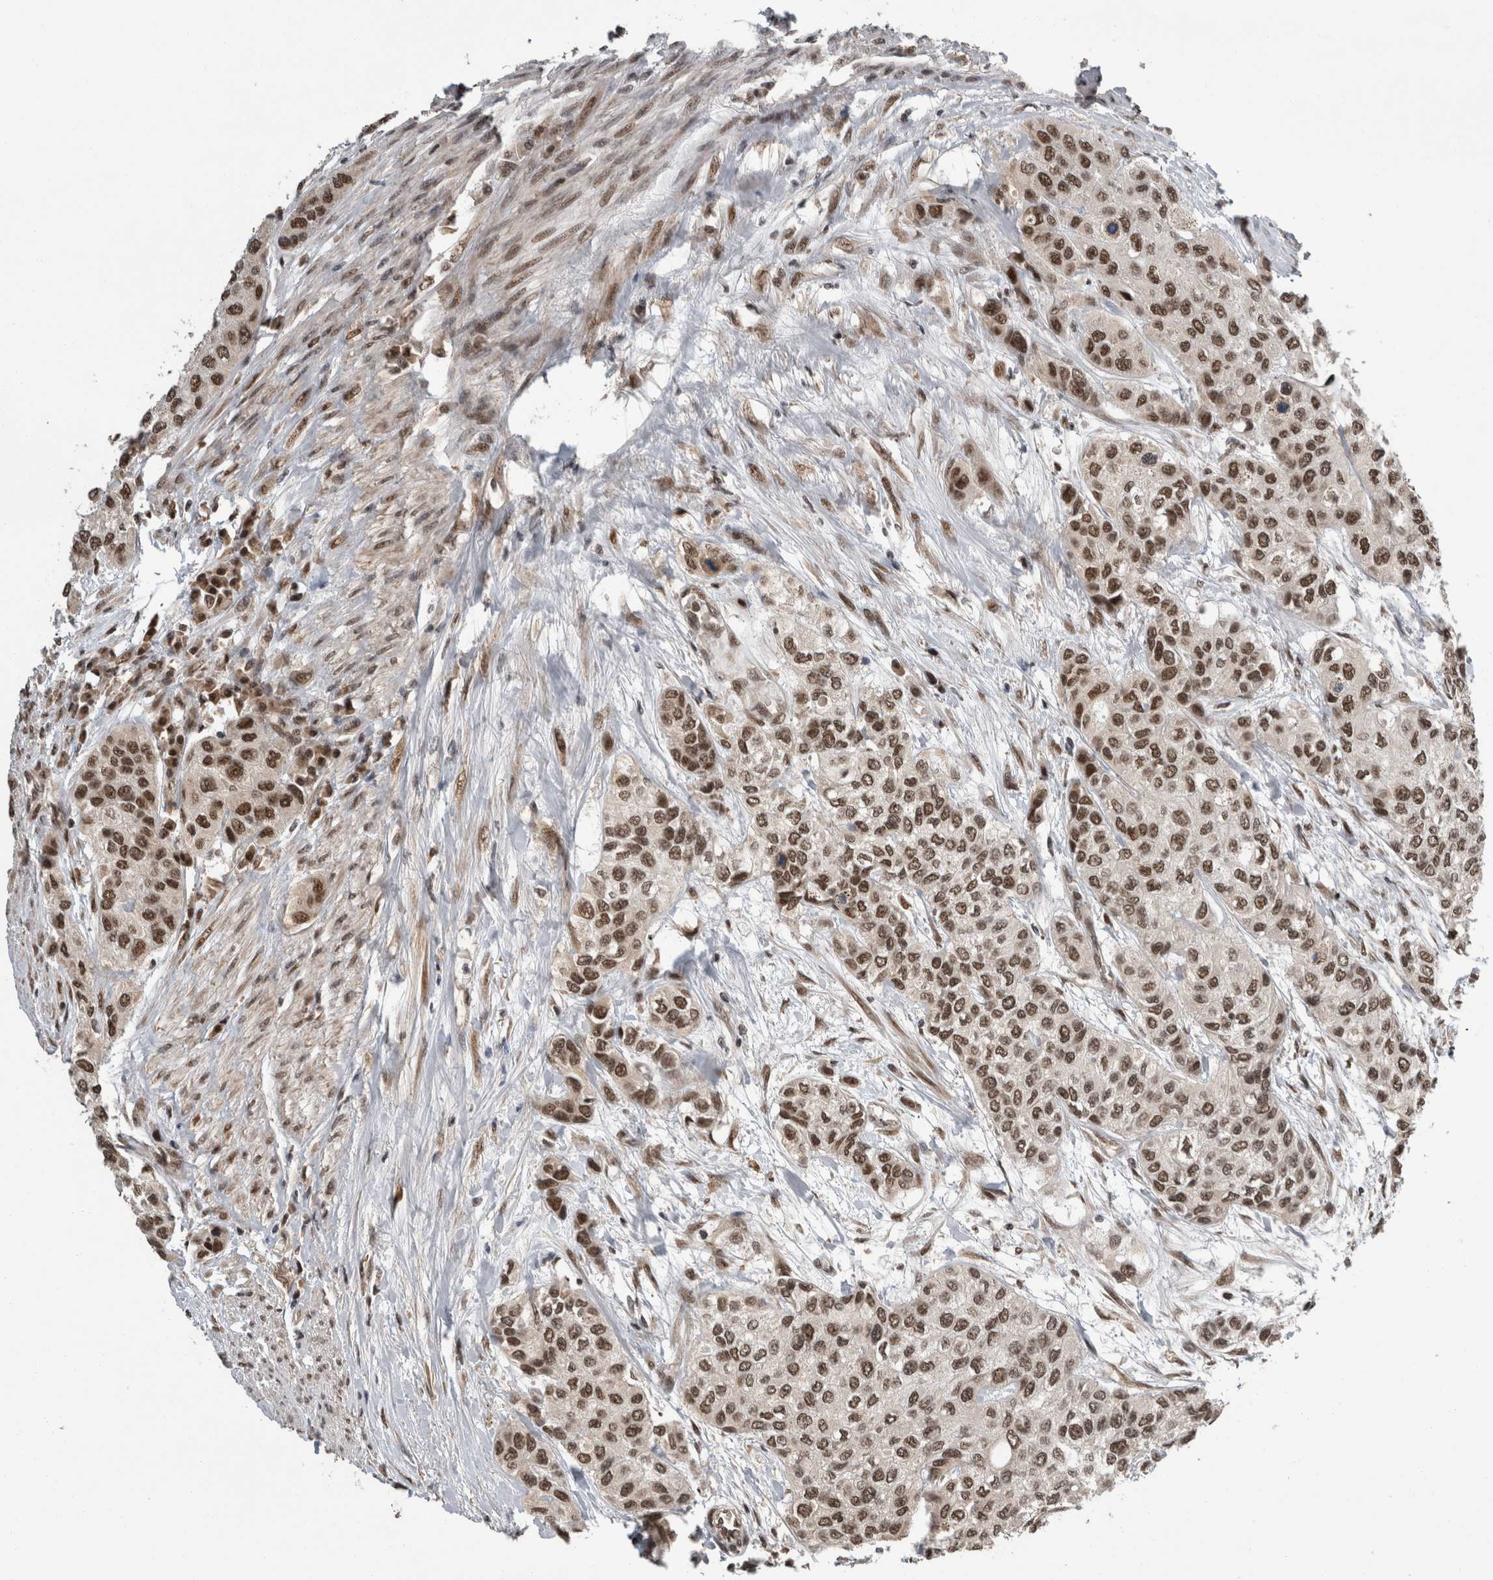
{"staining": {"intensity": "moderate", "quantity": ">75%", "location": "nuclear"}, "tissue": "urothelial cancer", "cell_type": "Tumor cells", "image_type": "cancer", "snomed": [{"axis": "morphology", "description": "Urothelial carcinoma, High grade"}, {"axis": "topography", "description": "Urinary bladder"}], "caption": "Urothelial cancer stained with a brown dye displays moderate nuclear positive staining in about >75% of tumor cells.", "gene": "CPSF2", "patient": {"sex": "female", "age": 56}}